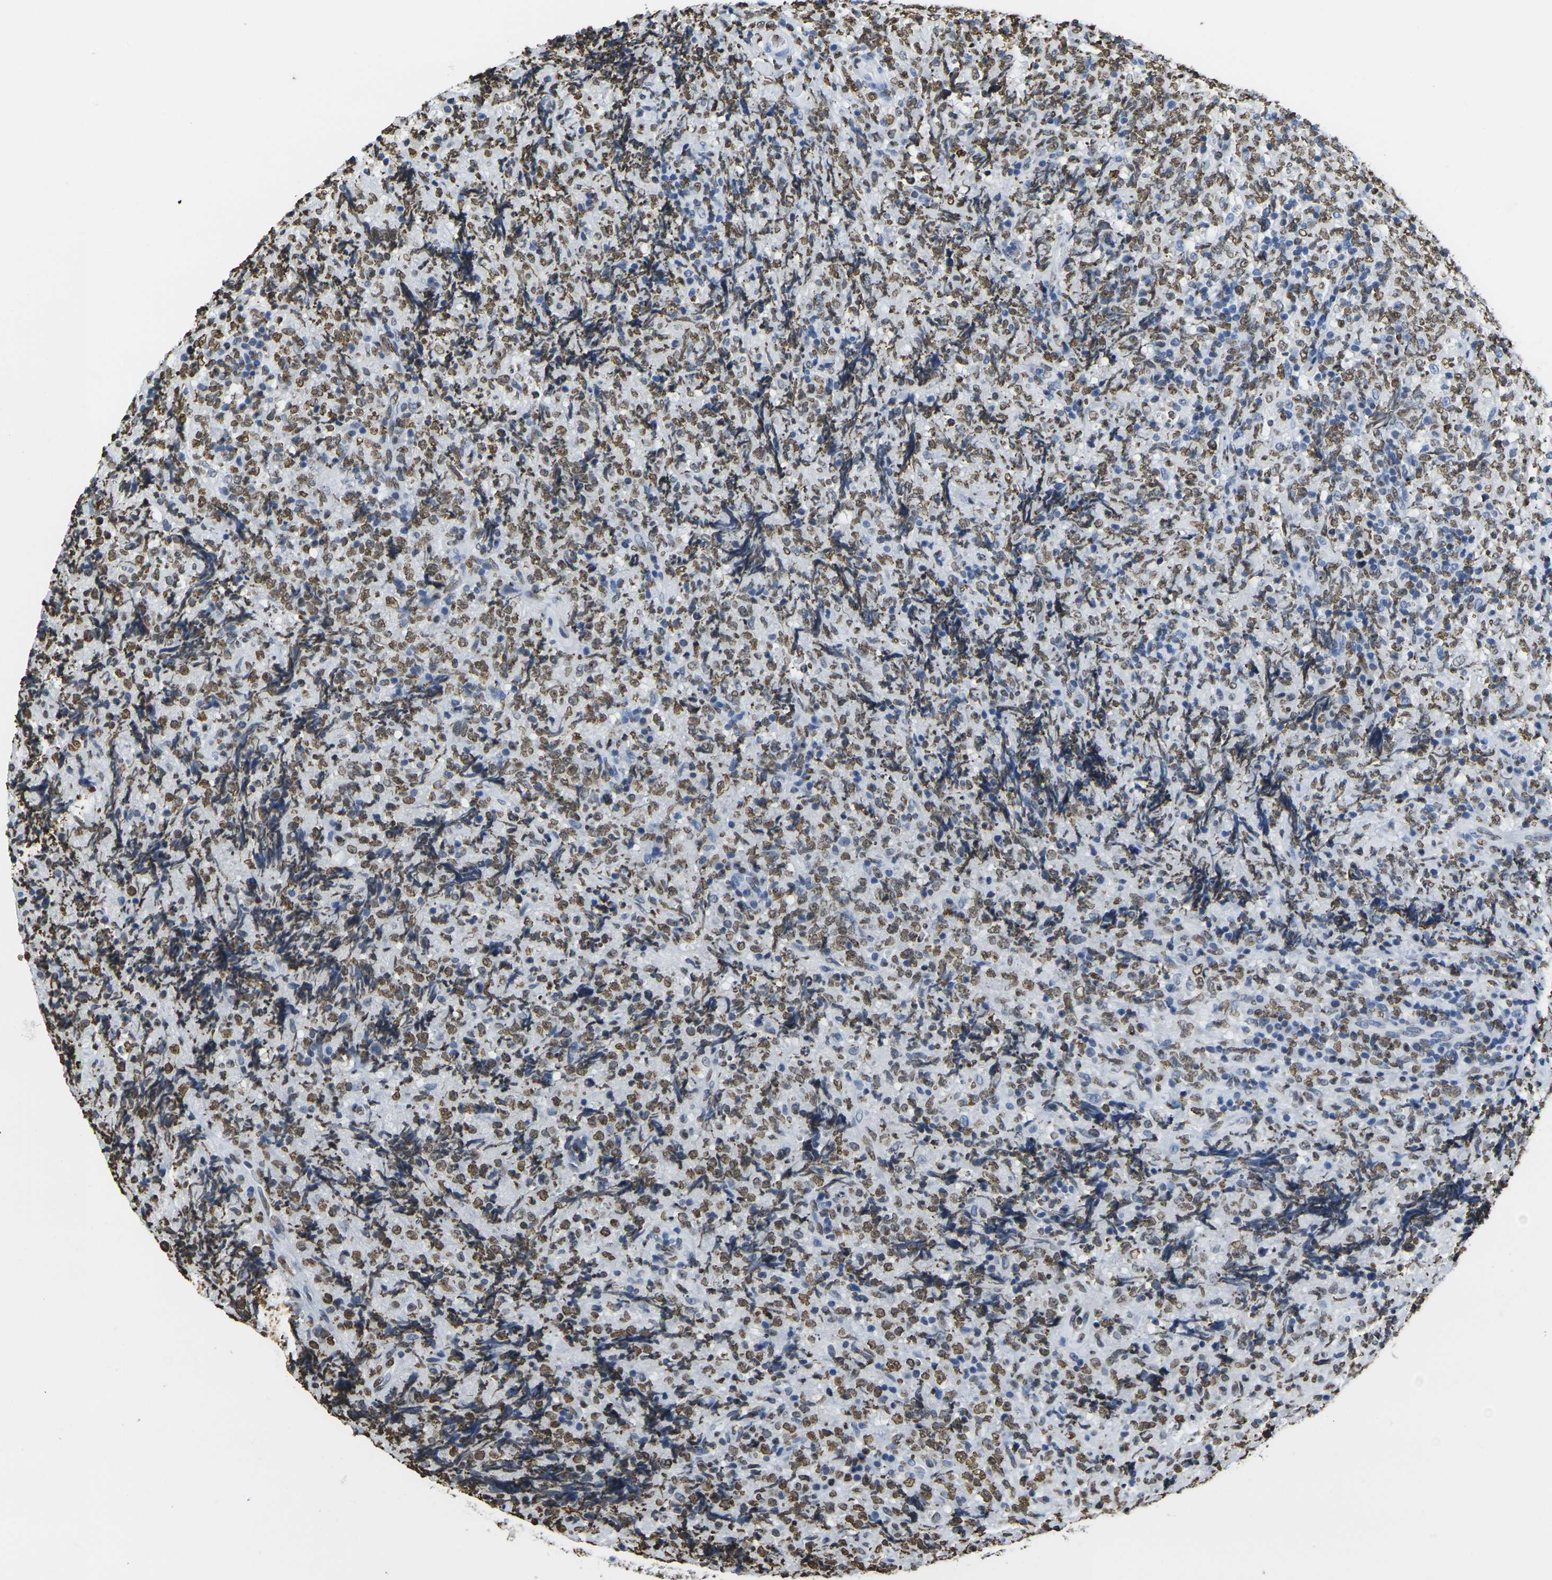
{"staining": {"intensity": "strong", "quantity": ">75%", "location": "nuclear"}, "tissue": "lymphoma", "cell_type": "Tumor cells", "image_type": "cancer", "snomed": [{"axis": "morphology", "description": "Malignant lymphoma, non-Hodgkin's type, High grade"}, {"axis": "topography", "description": "Tonsil"}], "caption": "Immunohistochemical staining of human malignant lymphoma, non-Hodgkin's type (high-grade) shows strong nuclear protein expression in approximately >75% of tumor cells. Ihc stains the protein of interest in brown and the nuclei are stained blue.", "gene": "DRAXIN", "patient": {"sex": "female", "age": 36}}